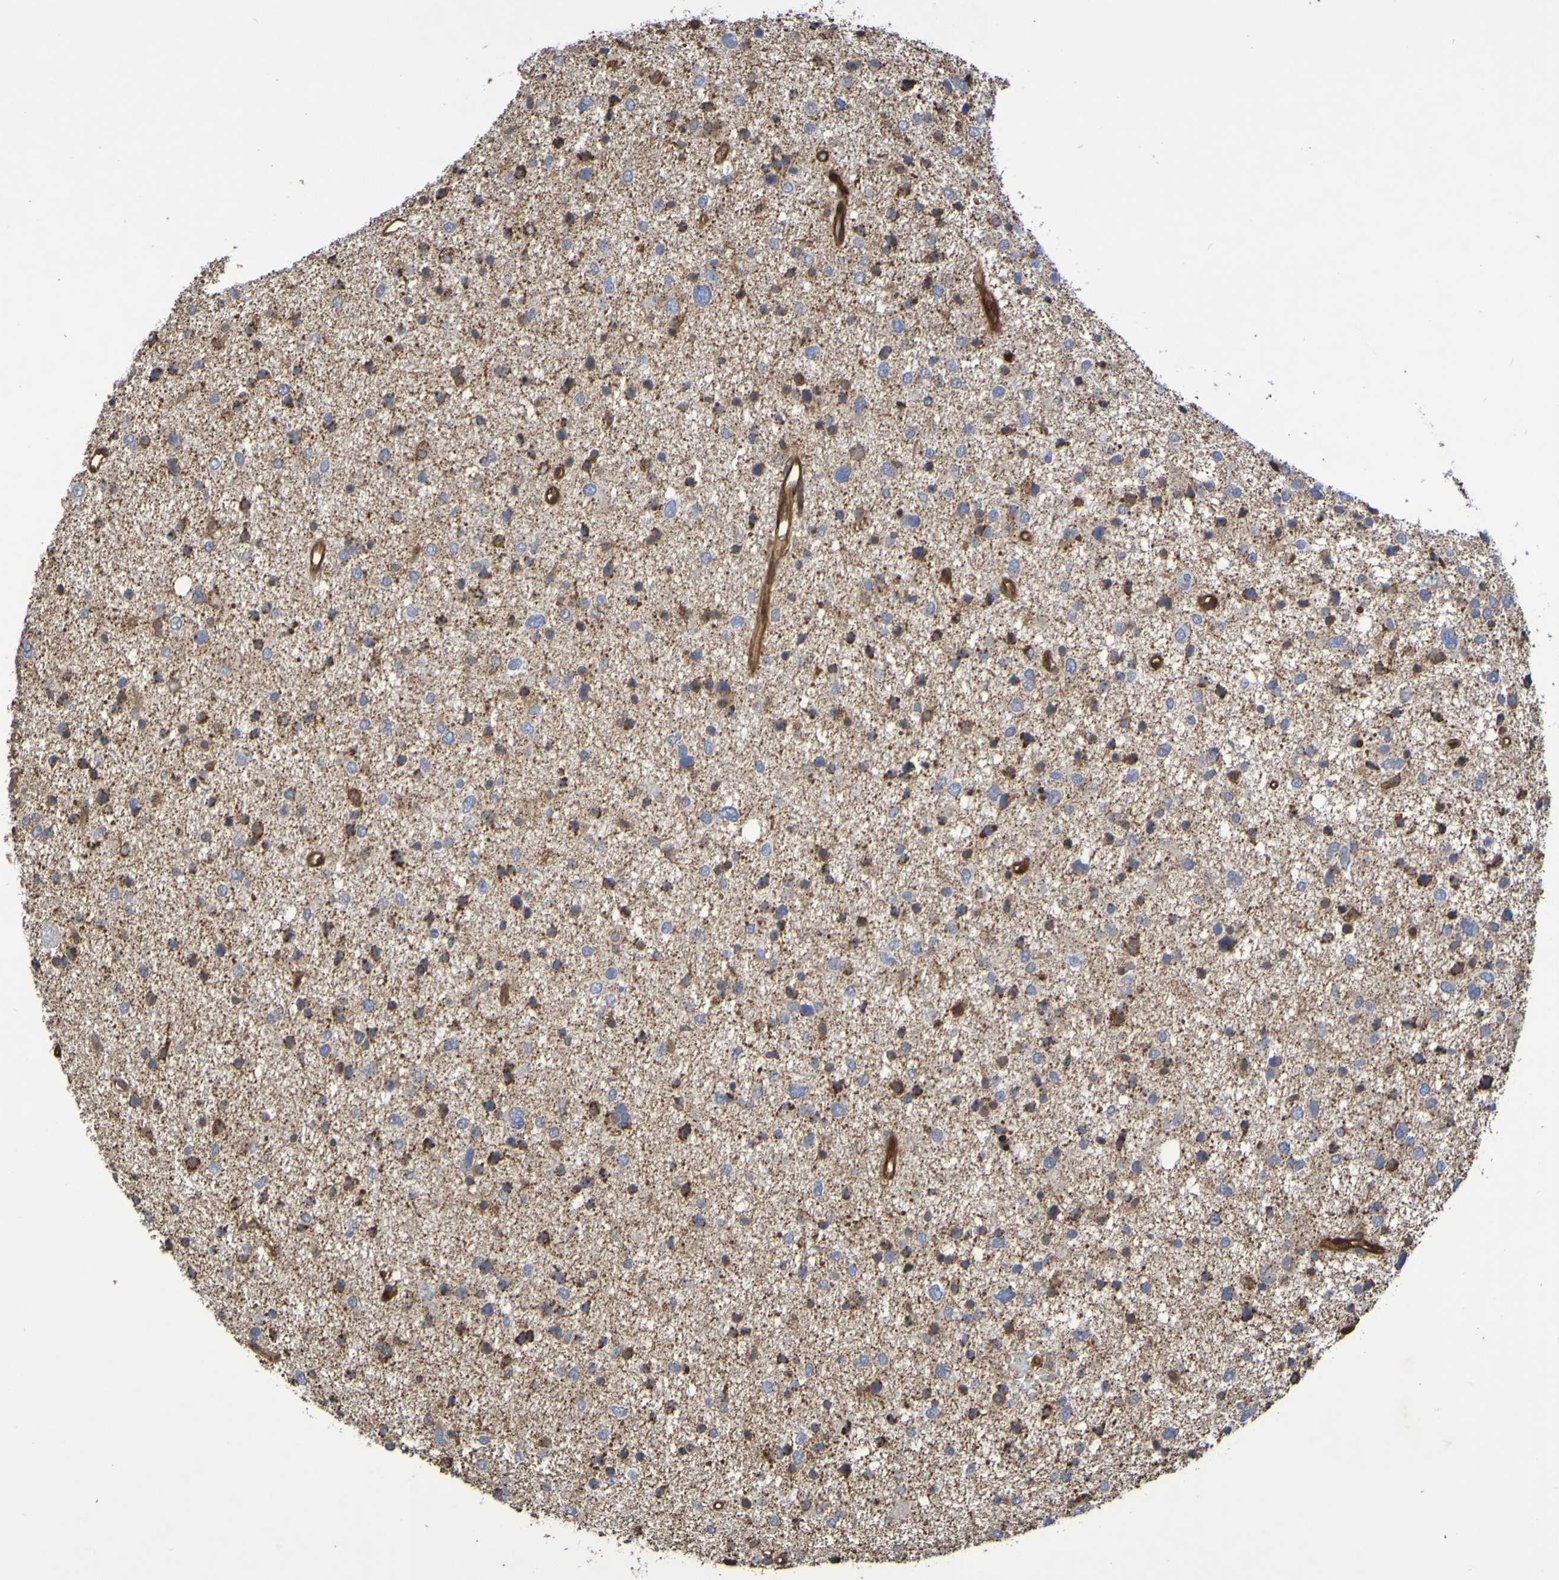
{"staining": {"intensity": "moderate", "quantity": "25%-75%", "location": "cytoplasmic/membranous"}, "tissue": "glioma", "cell_type": "Tumor cells", "image_type": "cancer", "snomed": [{"axis": "morphology", "description": "Glioma, malignant, Low grade"}, {"axis": "topography", "description": "Brain"}], "caption": "IHC (DAB (3,3'-diaminobenzidine)) staining of glioma demonstrates moderate cytoplasmic/membranous protein positivity in approximately 25%-75% of tumor cells. (Stains: DAB in brown, nuclei in blue, Microscopy: brightfield microscopy at high magnification).", "gene": "SERPINB6", "patient": {"sex": "female", "age": 37}}